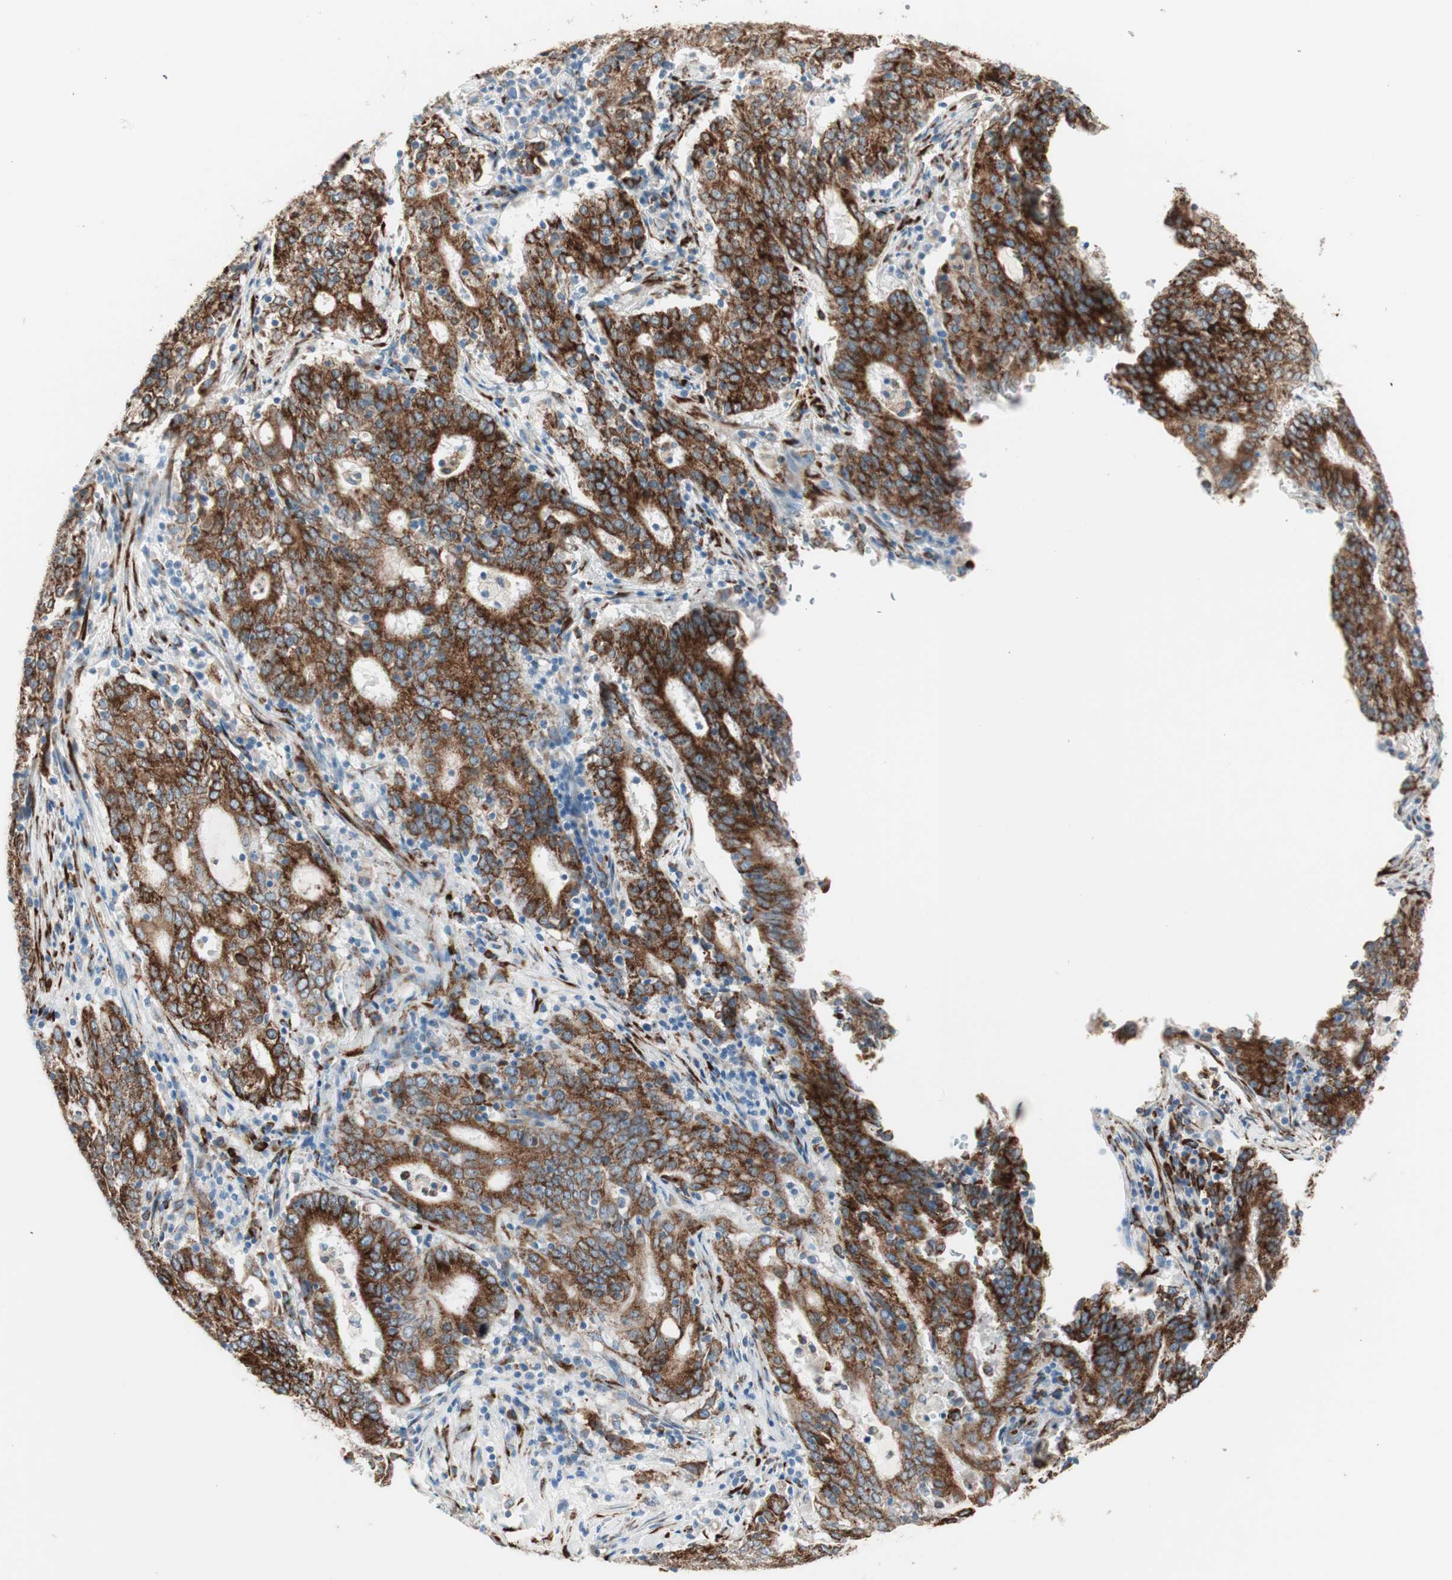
{"staining": {"intensity": "strong", "quantity": ">75%", "location": "cytoplasmic/membranous"}, "tissue": "cervical cancer", "cell_type": "Tumor cells", "image_type": "cancer", "snomed": [{"axis": "morphology", "description": "Adenocarcinoma, NOS"}, {"axis": "topography", "description": "Cervix"}], "caption": "A high amount of strong cytoplasmic/membranous expression is seen in about >75% of tumor cells in cervical cancer (adenocarcinoma) tissue.", "gene": "P4HTM", "patient": {"sex": "female", "age": 44}}